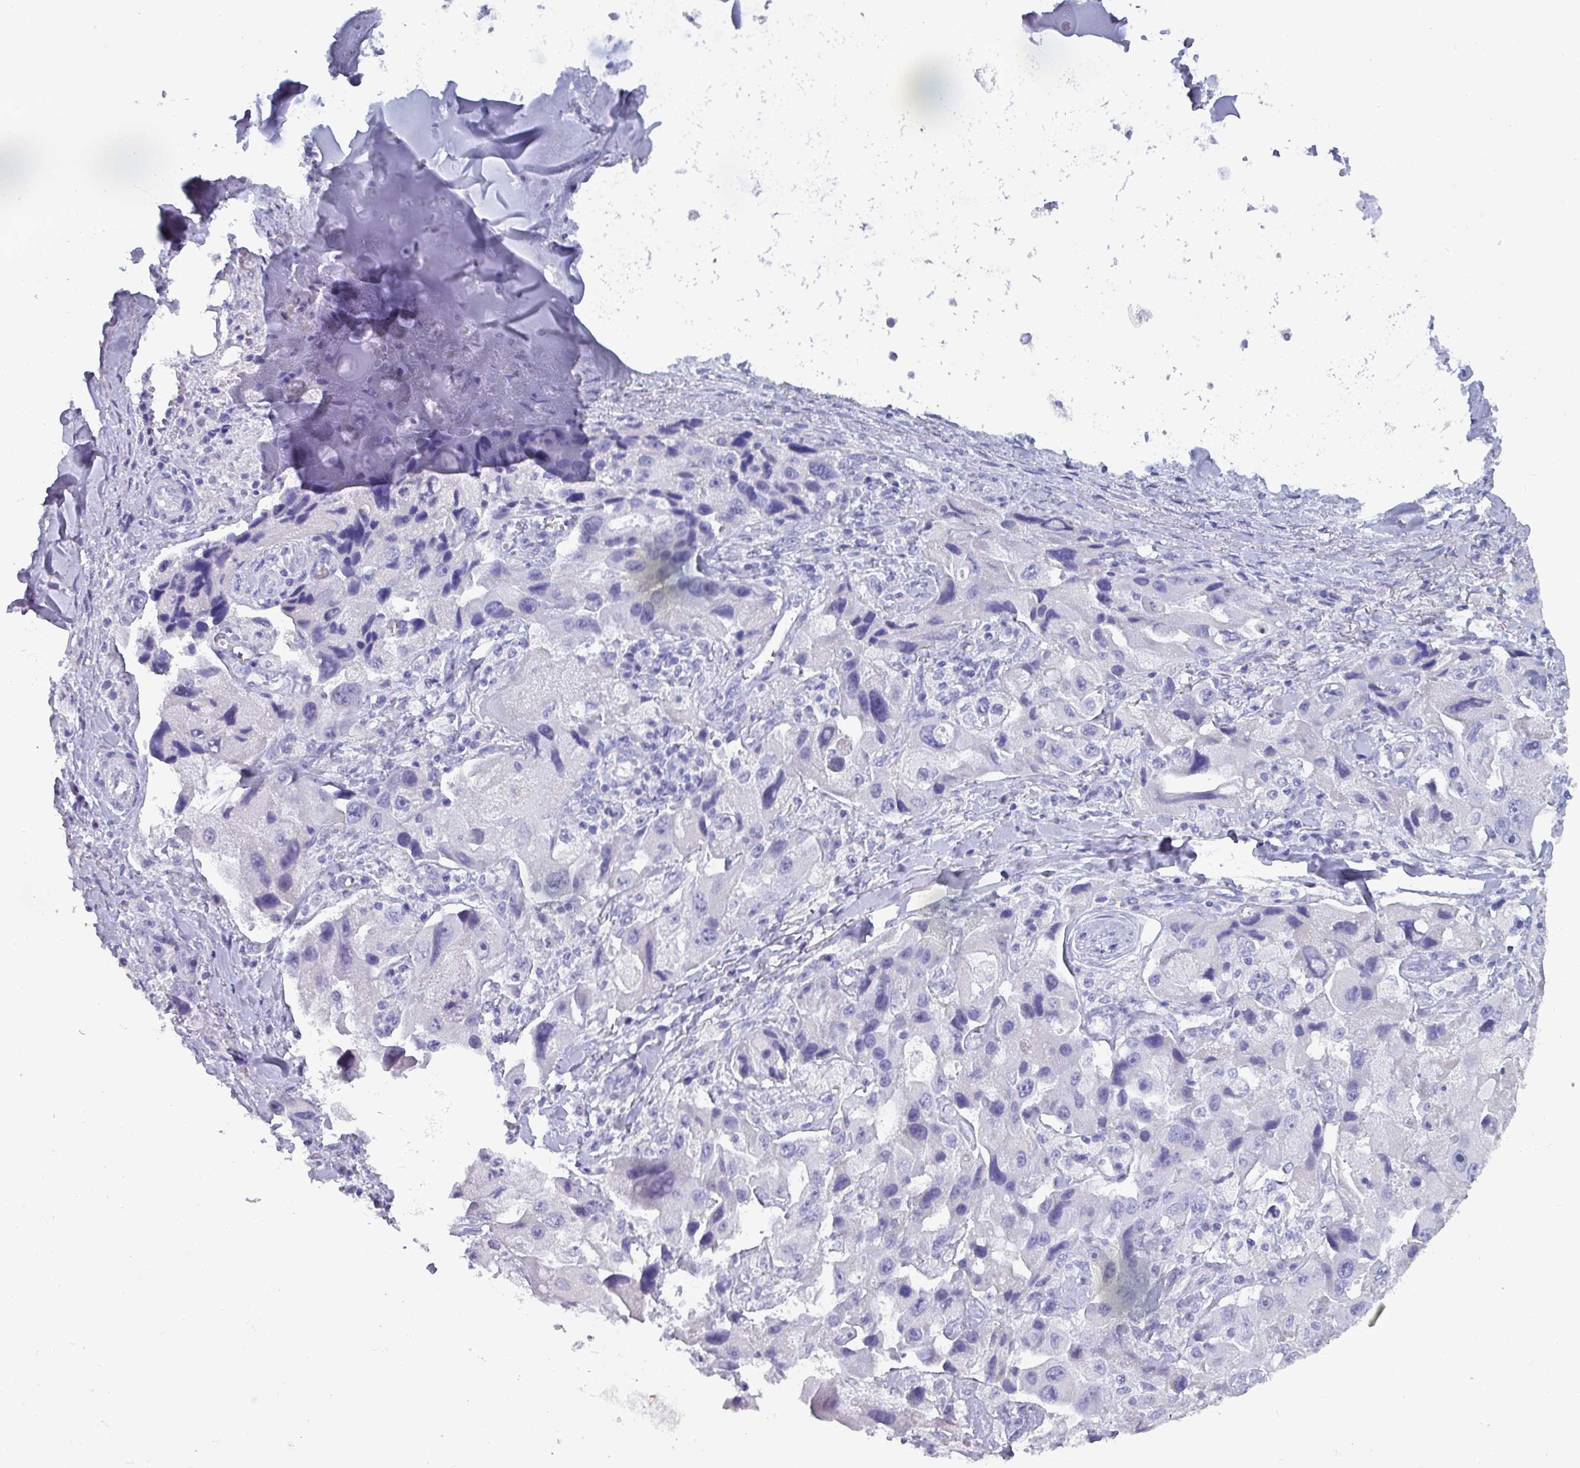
{"staining": {"intensity": "negative", "quantity": "none", "location": "none"}, "tissue": "lung cancer", "cell_type": "Tumor cells", "image_type": "cancer", "snomed": [{"axis": "morphology", "description": "Adenocarcinoma, NOS"}, {"axis": "topography", "description": "Lung"}], "caption": "This histopathology image is of lung cancer stained with immunohistochemistry (IHC) to label a protein in brown with the nuclei are counter-stained blue. There is no expression in tumor cells.", "gene": "INS-IGF2", "patient": {"sex": "female", "age": 54}}